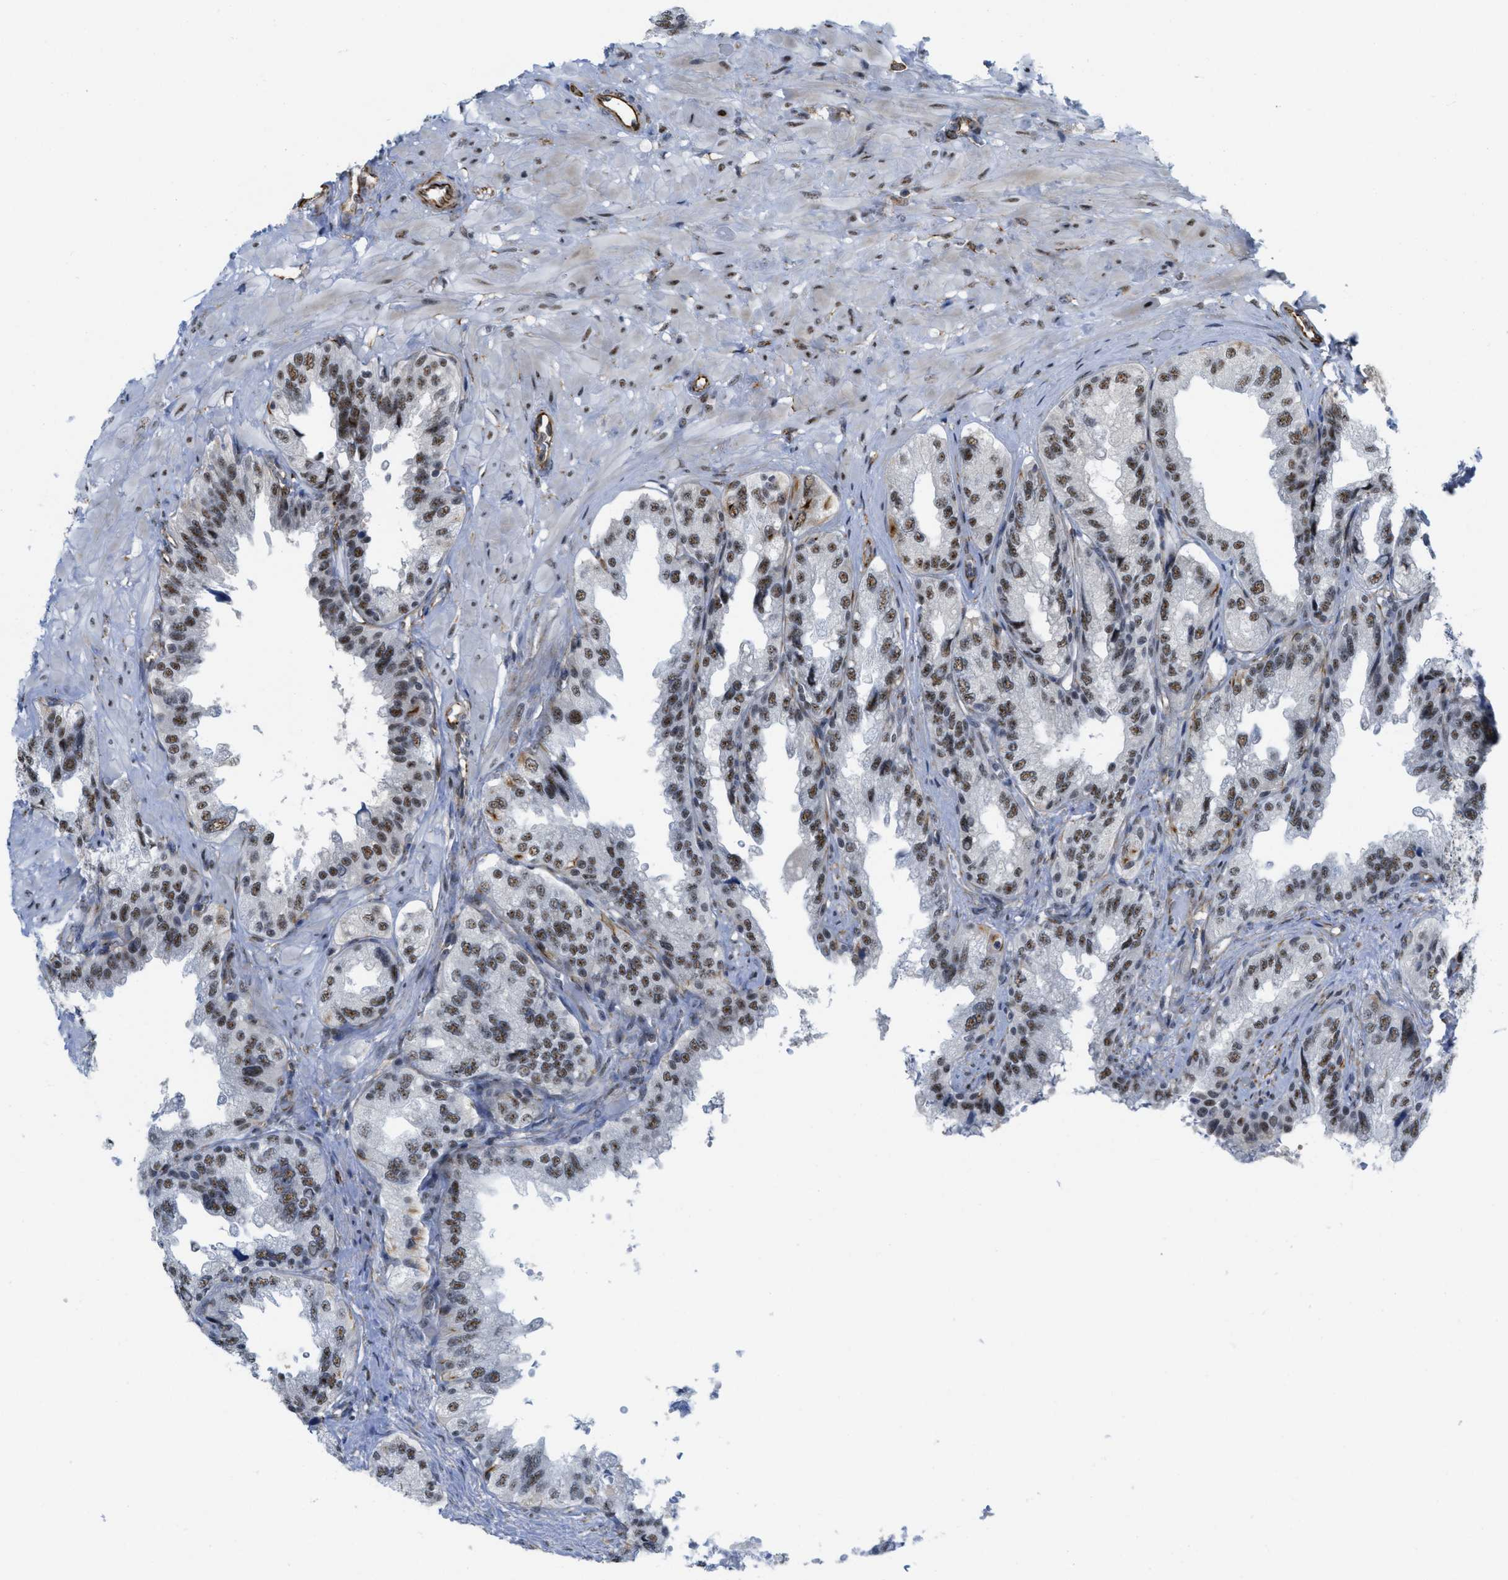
{"staining": {"intensity": "weak", "quantity": "25%-75%", "location": "nuclear"}, "tissue": "seminal vesicle", "cell_type": "Glandular cells", "image_type": "normal", "snomed": [{"axis": "morphology", "description": "Normal tissue, NOS"}, {"axis": "topography", "description": "Seminal veicle"}], "caption": "Immunohistochemistry of unremarkable human seminal vesicle reveals low levels of weak nuclear expression in approximately 25%-75% of glandular cells. Using DAB (brown) and hematoxylin (blue) stains, captured at high magnification using brightfield microscopy.", "gene": "LRRC8B", "patient": {"sex": "male", "age": 68}}